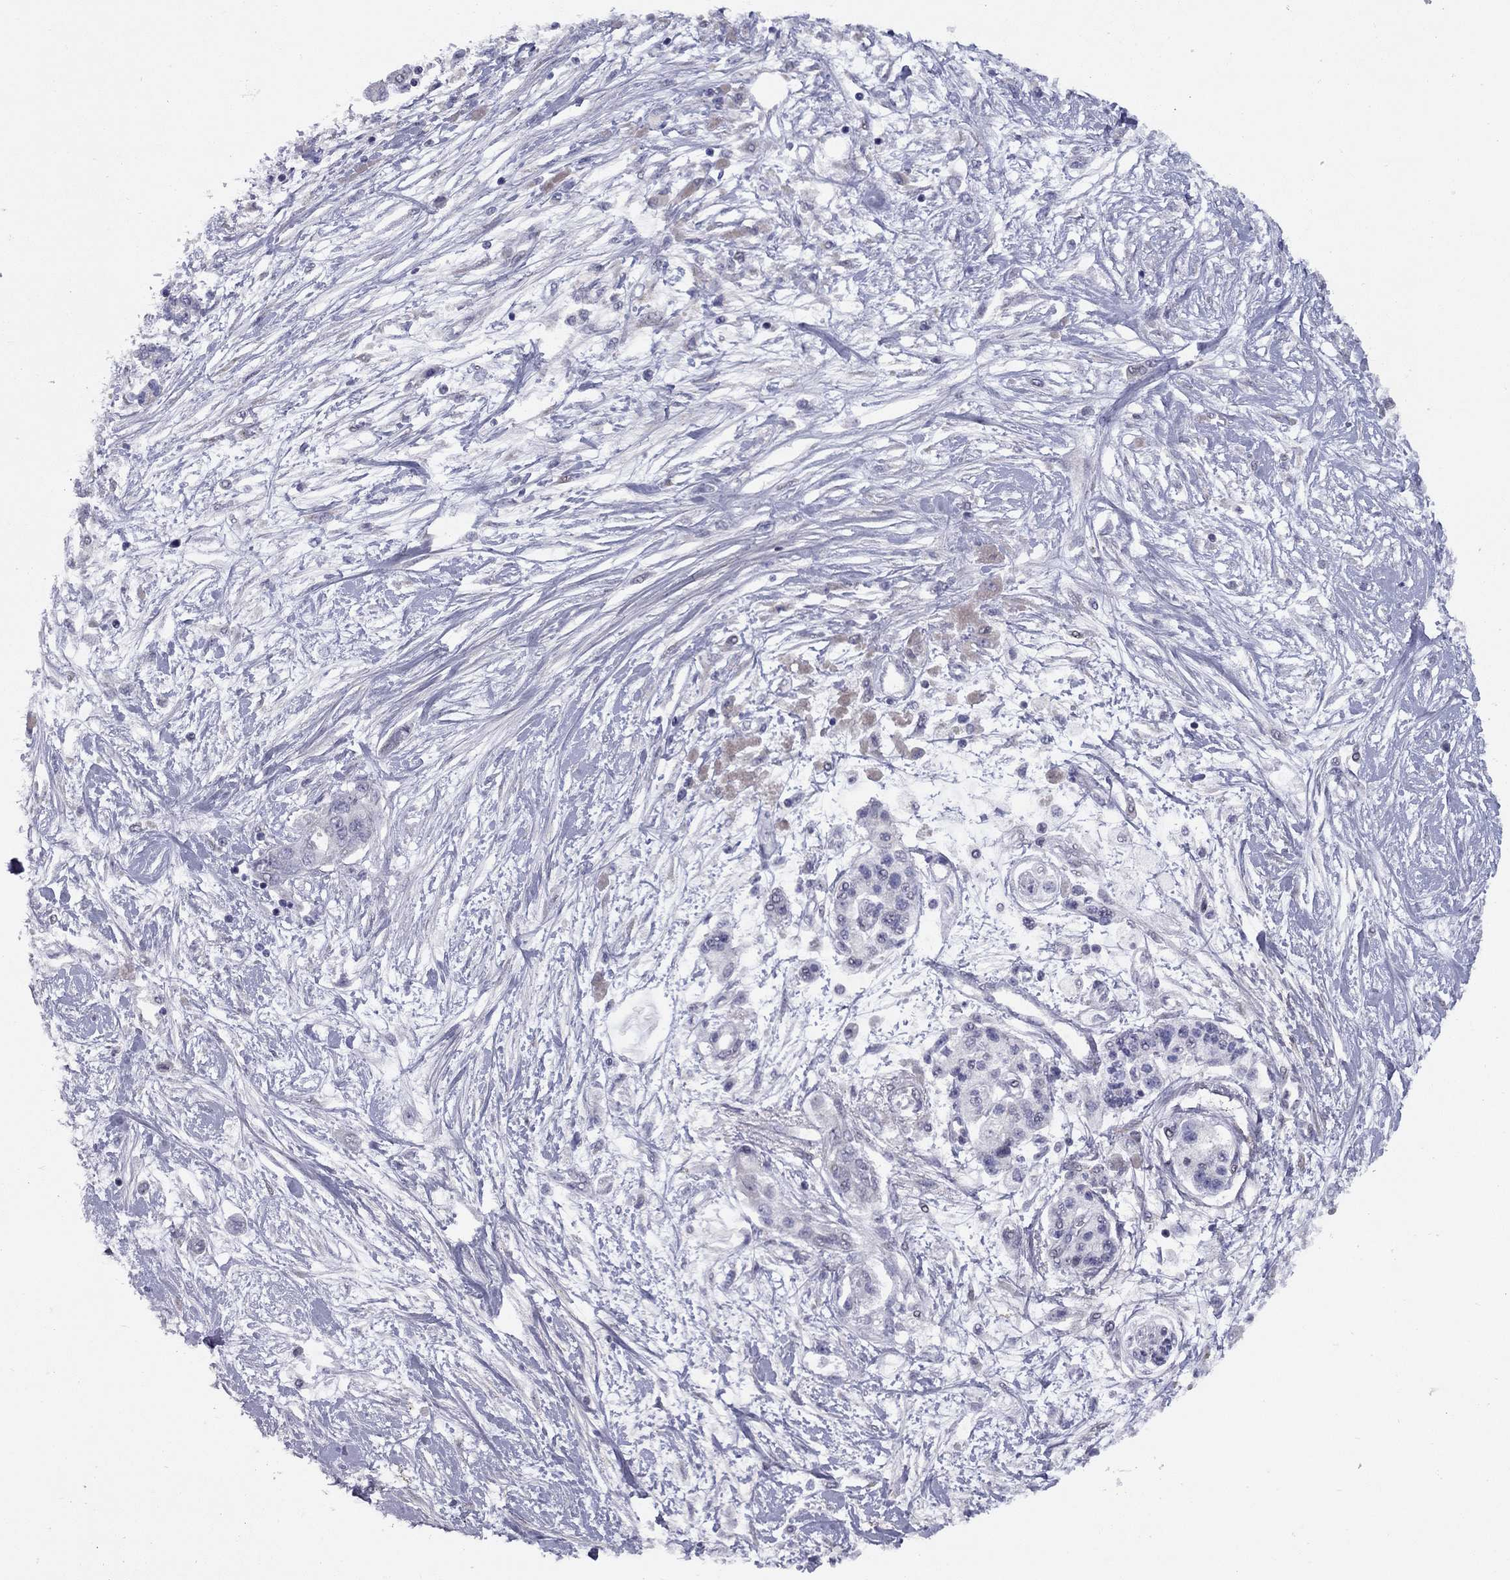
{"staining": {"intensity": "negative", "quantity": "none", "location": "none"}, "tissue": "pancreatic cancer", "cell_type": "Tumor cells", "image_type": "cancer", "snomed": [{"axis": "morphology", "description": "Adenocarcinoma, NOS"}, {"axis": "topography", "description": "Pancreas"}], "caption": "Tumor cells show no significant positivity in pancreatic cancer.", "gene": "DUSP7", "patient": {"sex": "female", "age": 77}}